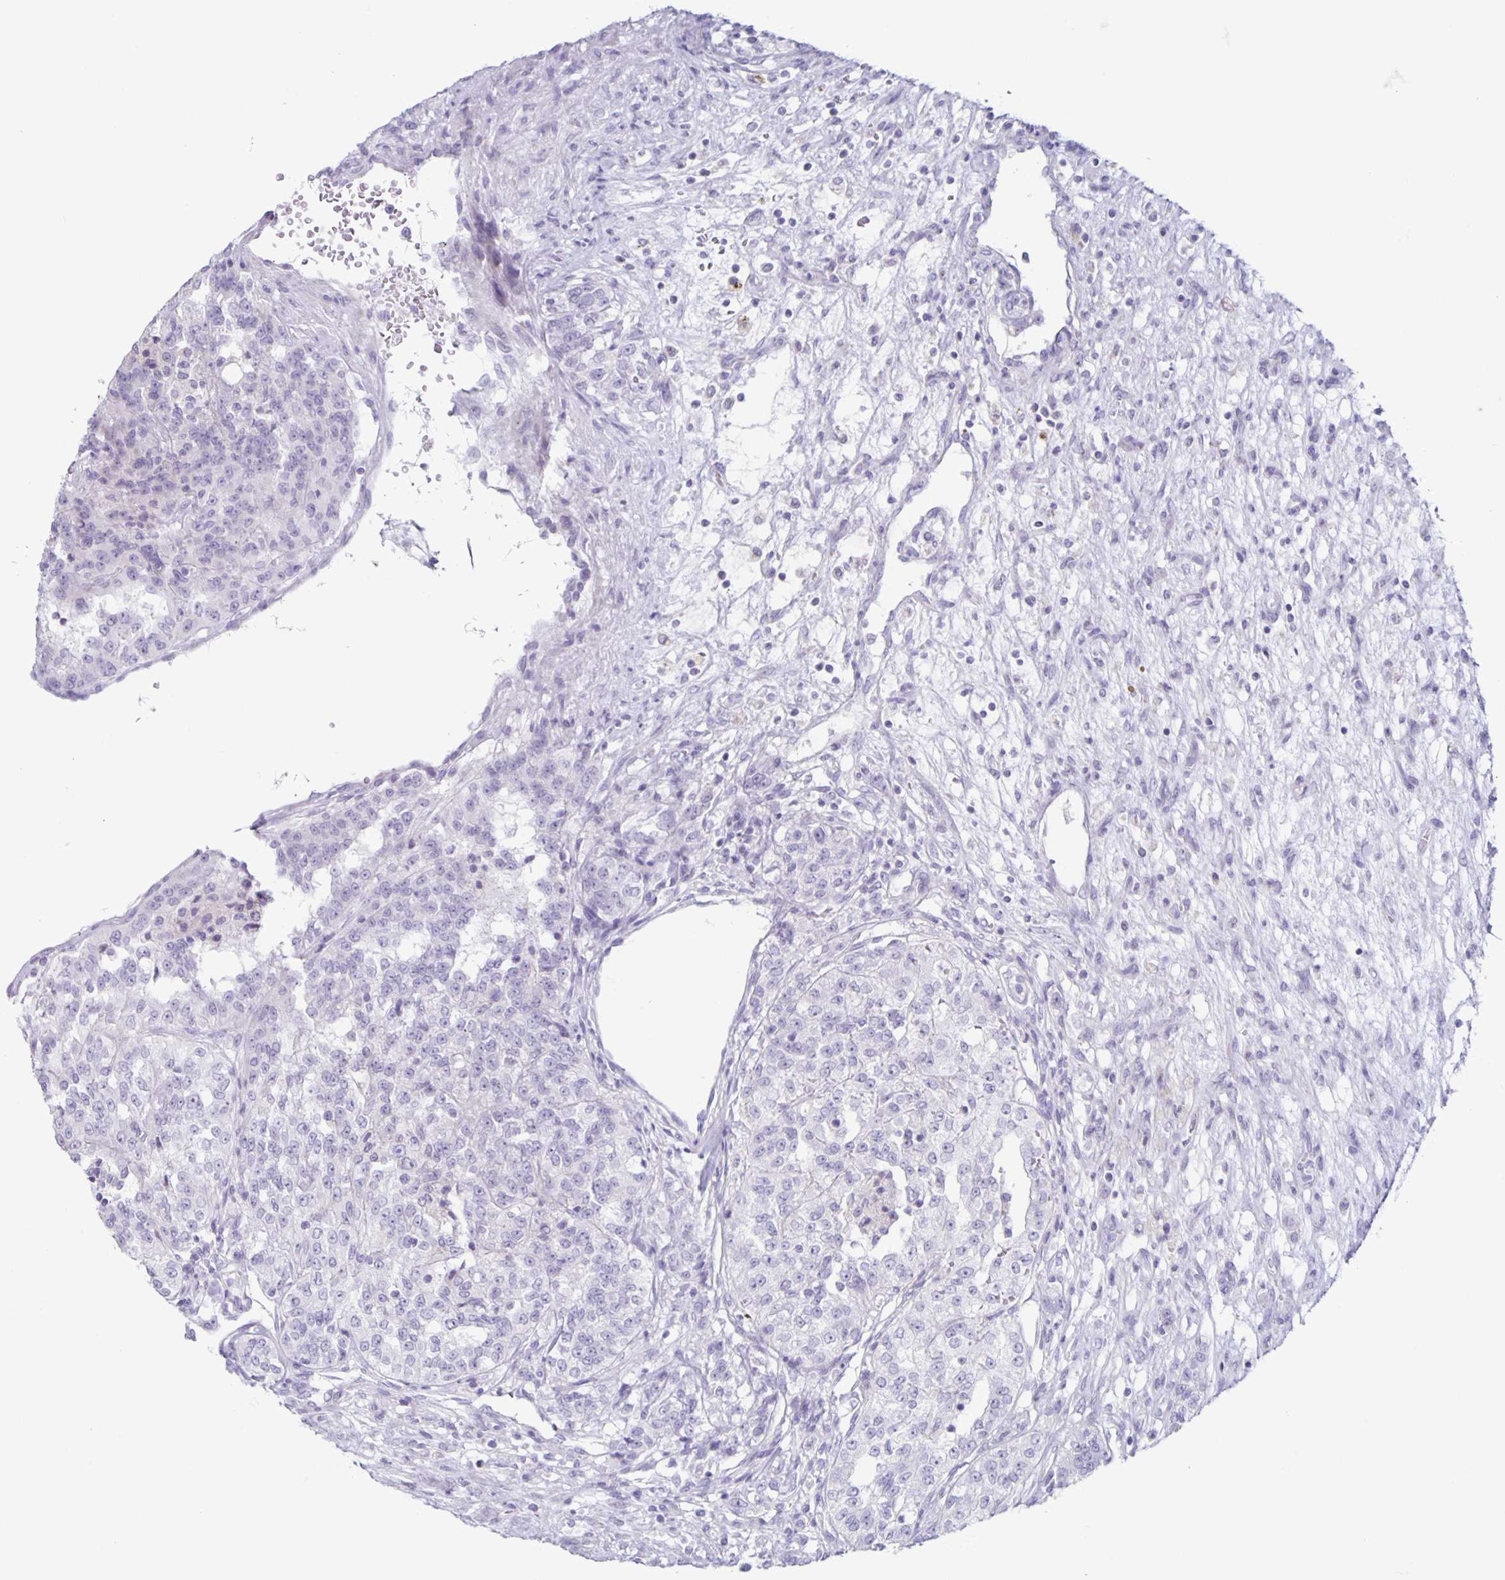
{"staining": {"intensity": "negative", "quantity": "none", "location": "none"}, "tissue": "renal cancer", "cell_type": "Tumor cells", "image_type": "cancer", "snomed": [{"axis": "morphology", "description": "Adenocarcinoma, NOS"}, {"axis": "topography", "description": "Kidney"}], "caption": "A photomicrograph of adenocarcinoma (renal) stained for a protein reveals no brown staining in tumor cells.", "gene": "CT45A5", "patient": {"sex": "female", "age": 63}}